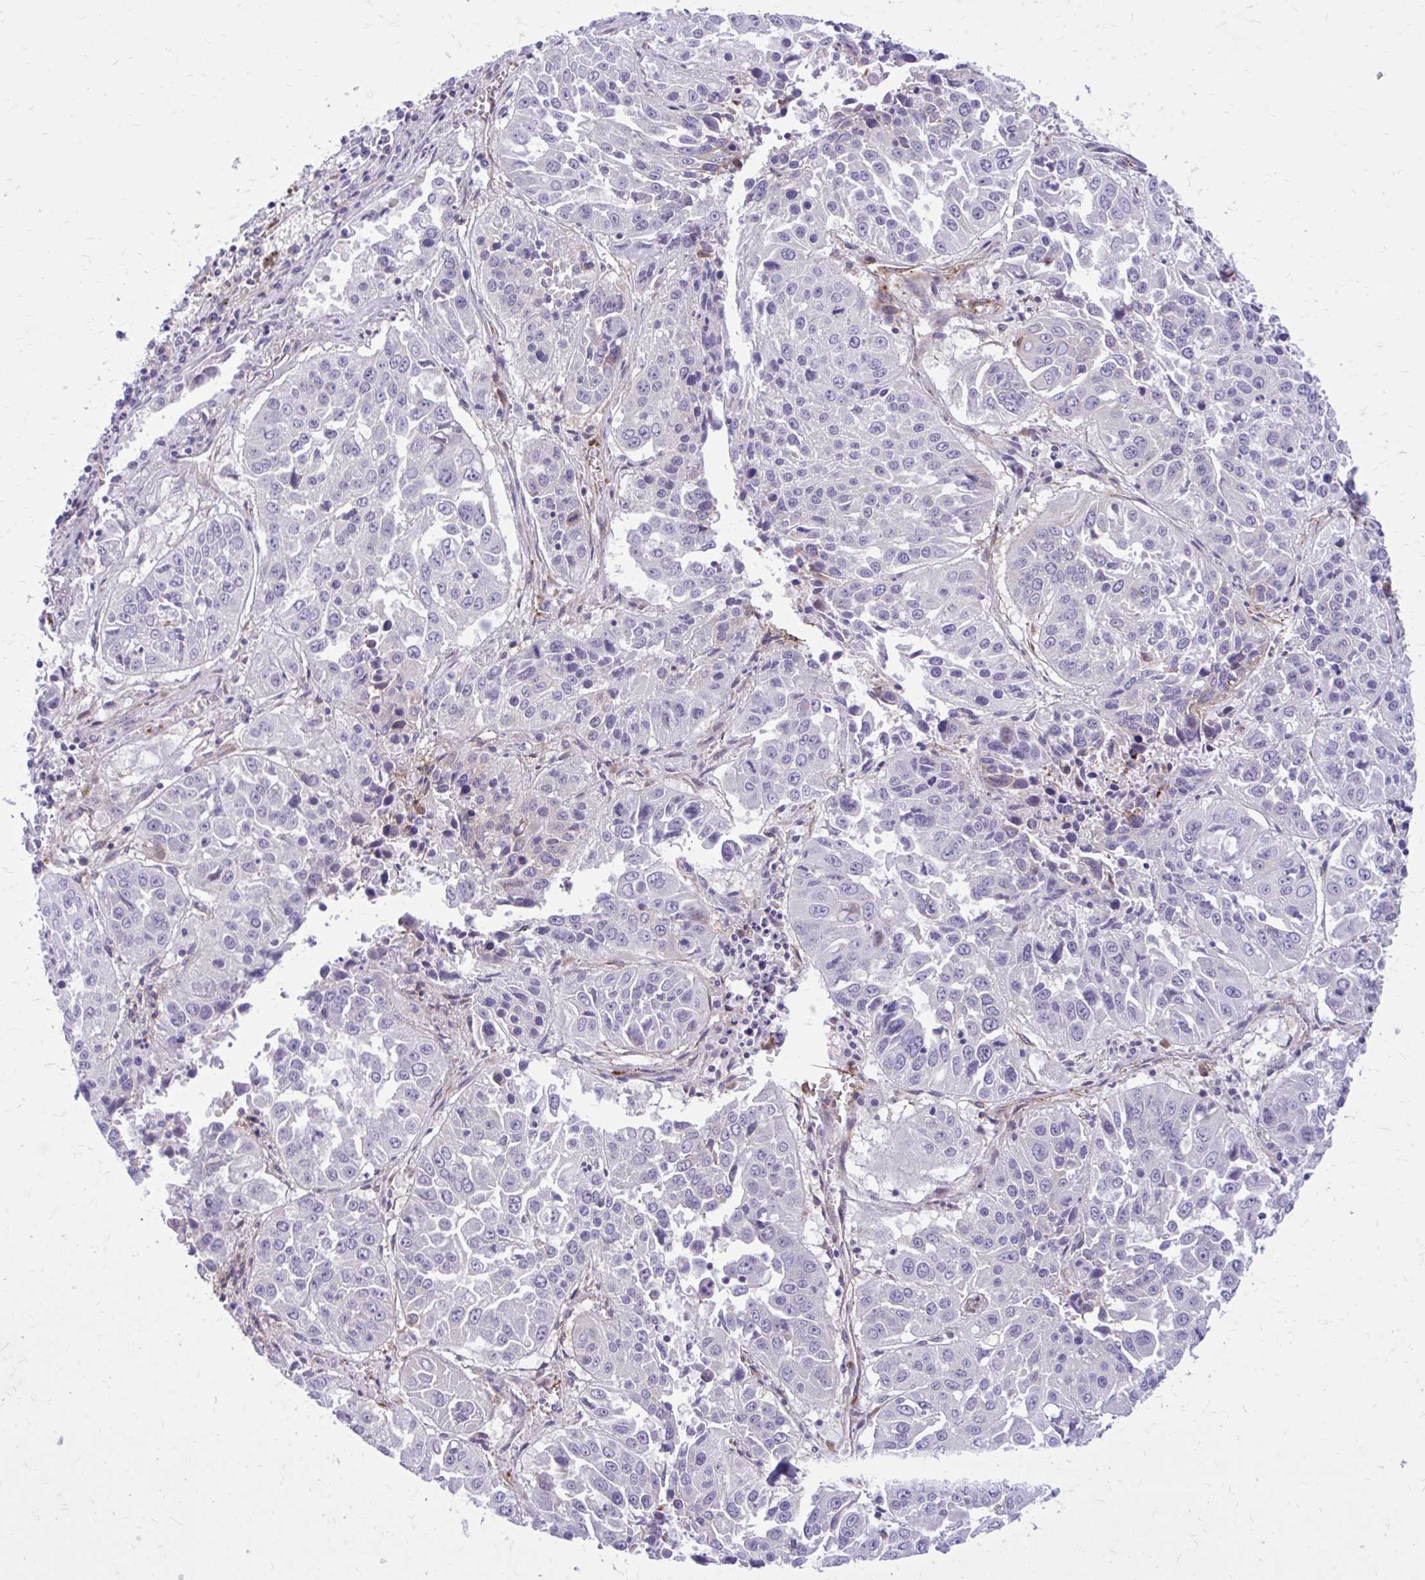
{"staining": {"intensity": "negative", "quantity": "none", "location": "none"}, "tissue": "lung cancer", "cell_type": "Tumor cells", "image_type": "cancer", "snomed": [{"axis": "morphology", "description": "Squamous cell carcinoma, NOS"}, {"axis": "topography", "description": "Lung"}], "caption": "Tumor cells show no significant protein positivity in squamous cell carcinoma (lung).", "gene": "BEND5", "patient": {"sex": "female", "age": 61}}